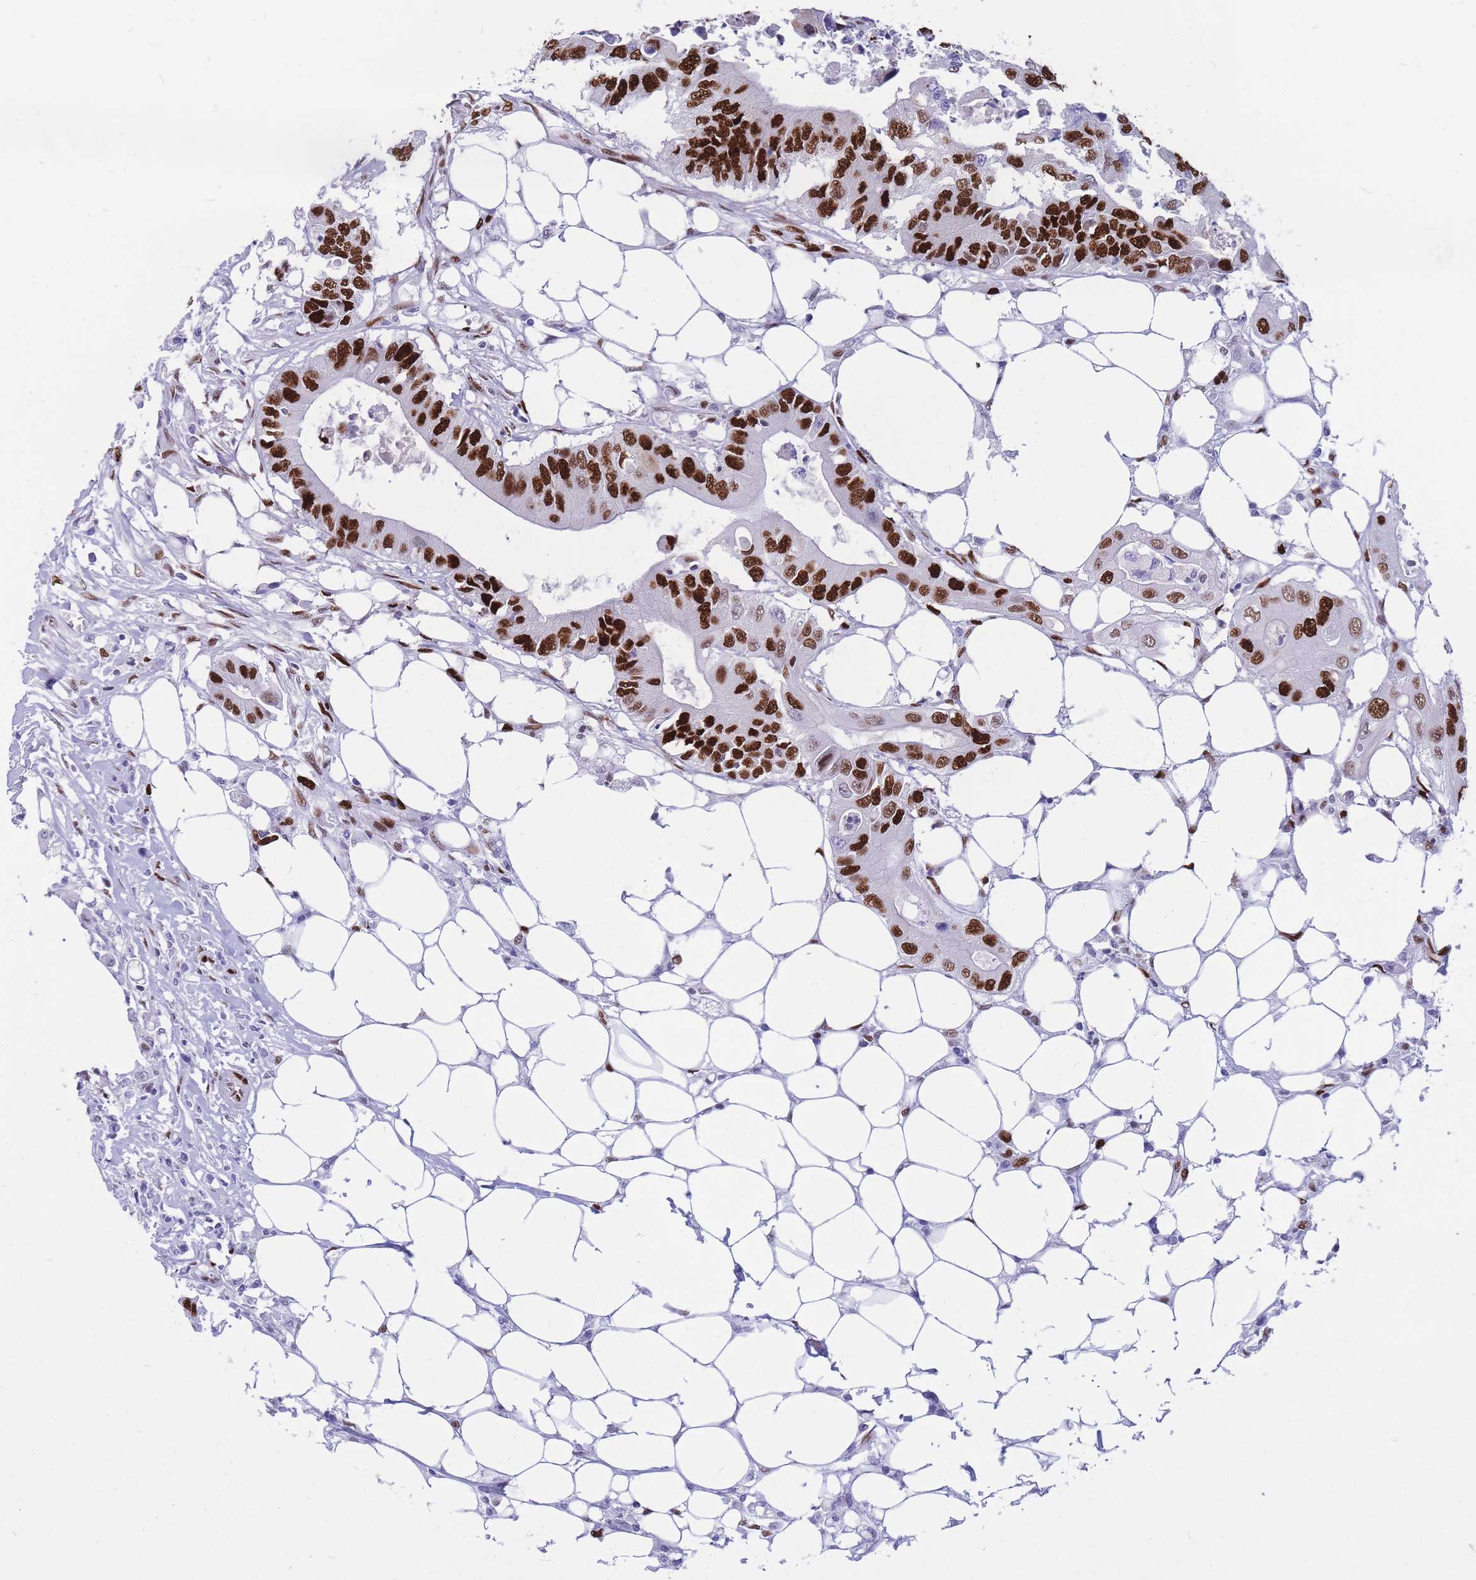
{"staining": {"intensity": "strong", "quantity": ">75%", "location": "nuclear"}, "tissue": "colorectal cancer", "cell_type": "Tumor cells", "image_type": "cancer", "snomed": [{"axis": "morphology", "description": "Adenocarcinoma, NOS"}, {"axis": "topography", "description": "Colon"}], "caption": "Human adenocarcinoma (colorectal) stained with a brown dye reveals strong nuclear positive staining in about >75% of tumor cells.", "gene": "NASP", "patient": {"sex": "male", "age": 71}}